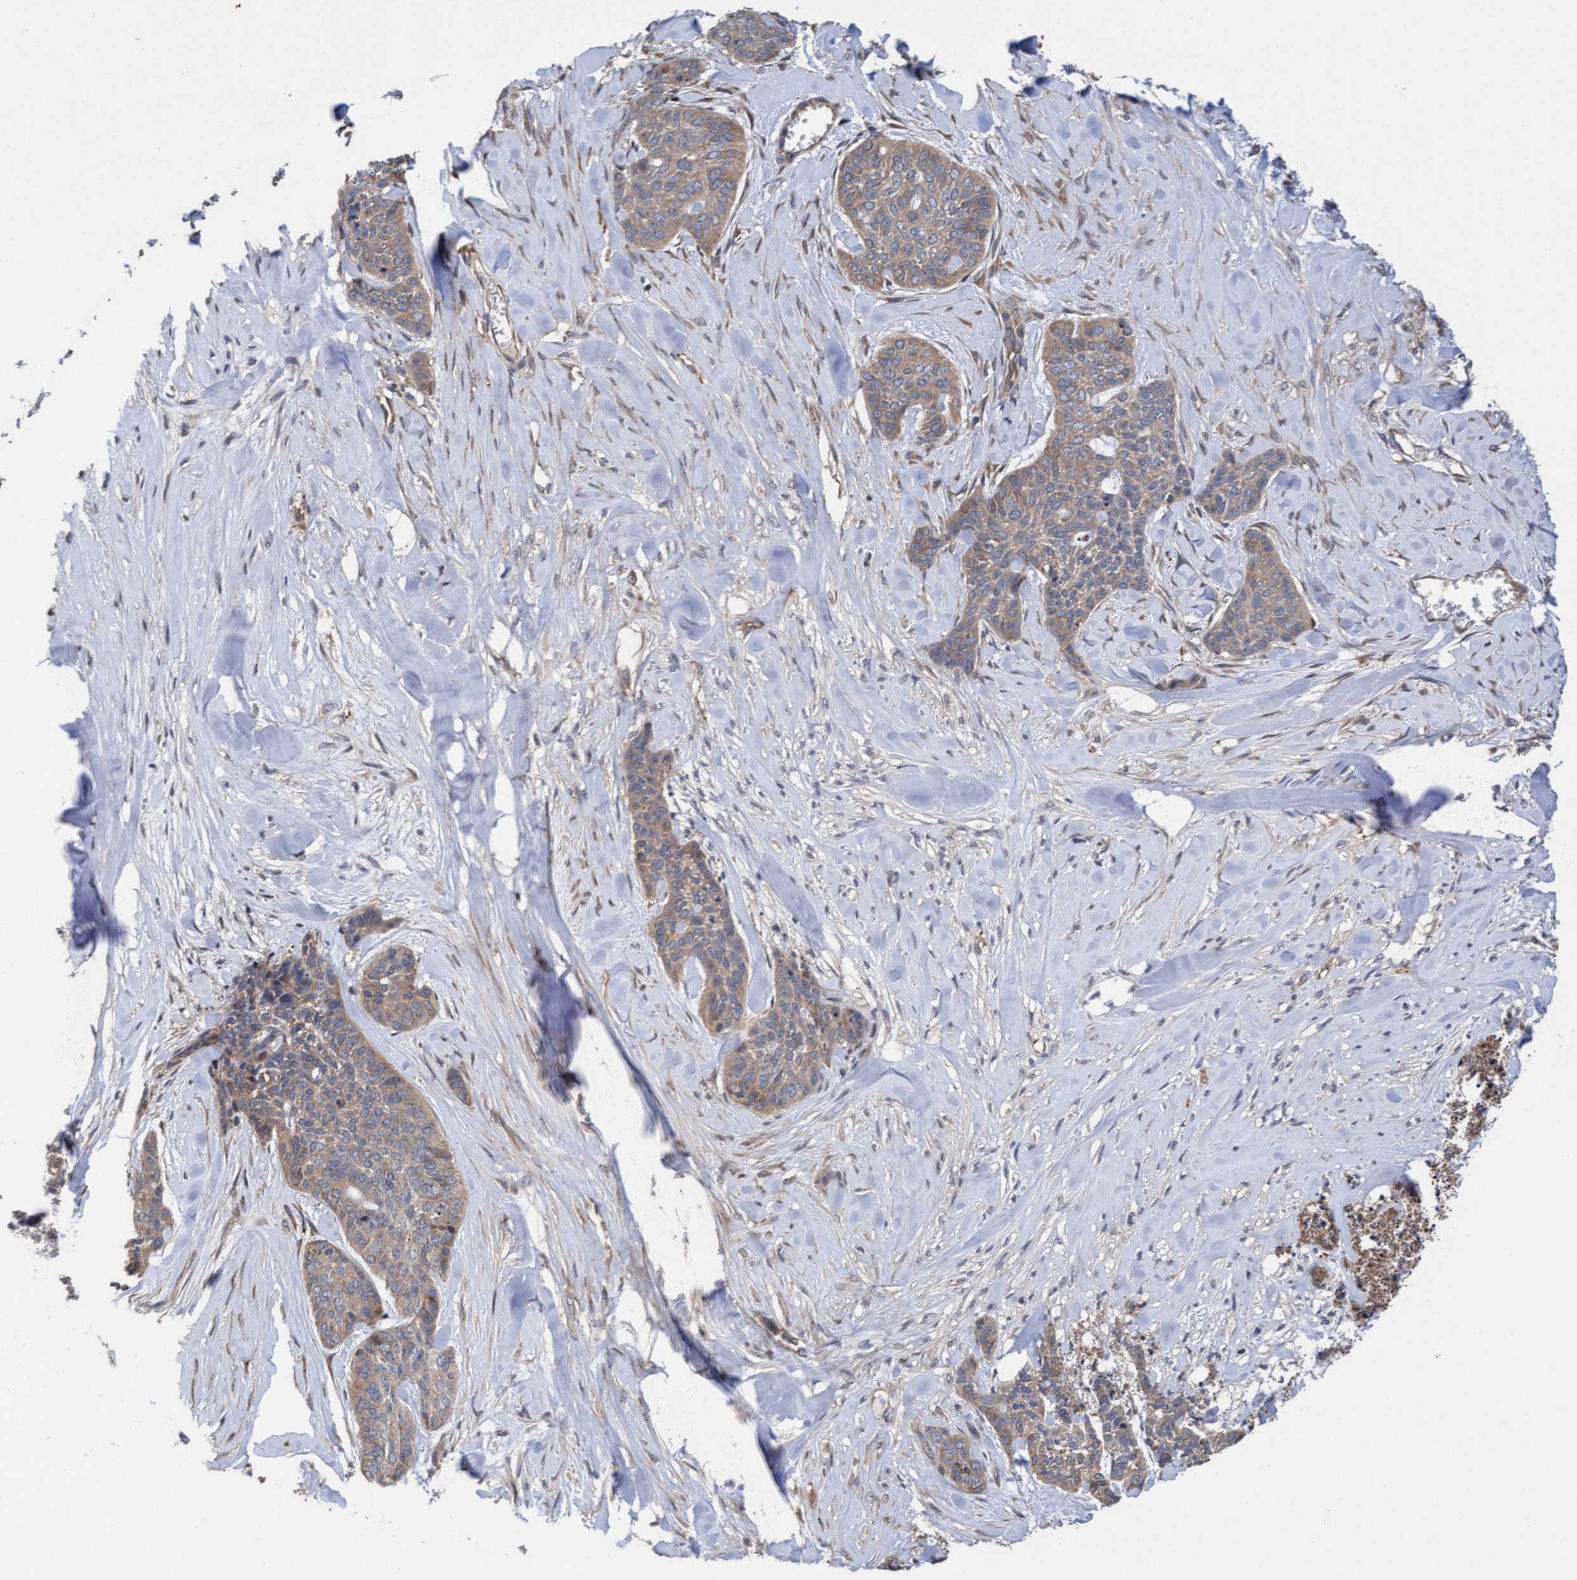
{"staining": {"intensity": "weak", "quantity": ">75%", "location": "cytoplasmic/membranous"}, "tissue": "skin cancer", "cell_type": "Tumor cells", "image_type": "cancer", "snomed": [{"axis": "morphology", "description": "Basal cell carcinoma"}, {"axis": "topography", "description": "Skin"}], "caption": "Human basal cell carcinoma (skin) stained with a brown dye demonstrates weak cytoplasmic/membranous positive staining in approximately >75% of tumor cells.", "gene": "ELP5", "patient": {"sex": "female", "age": 64}}